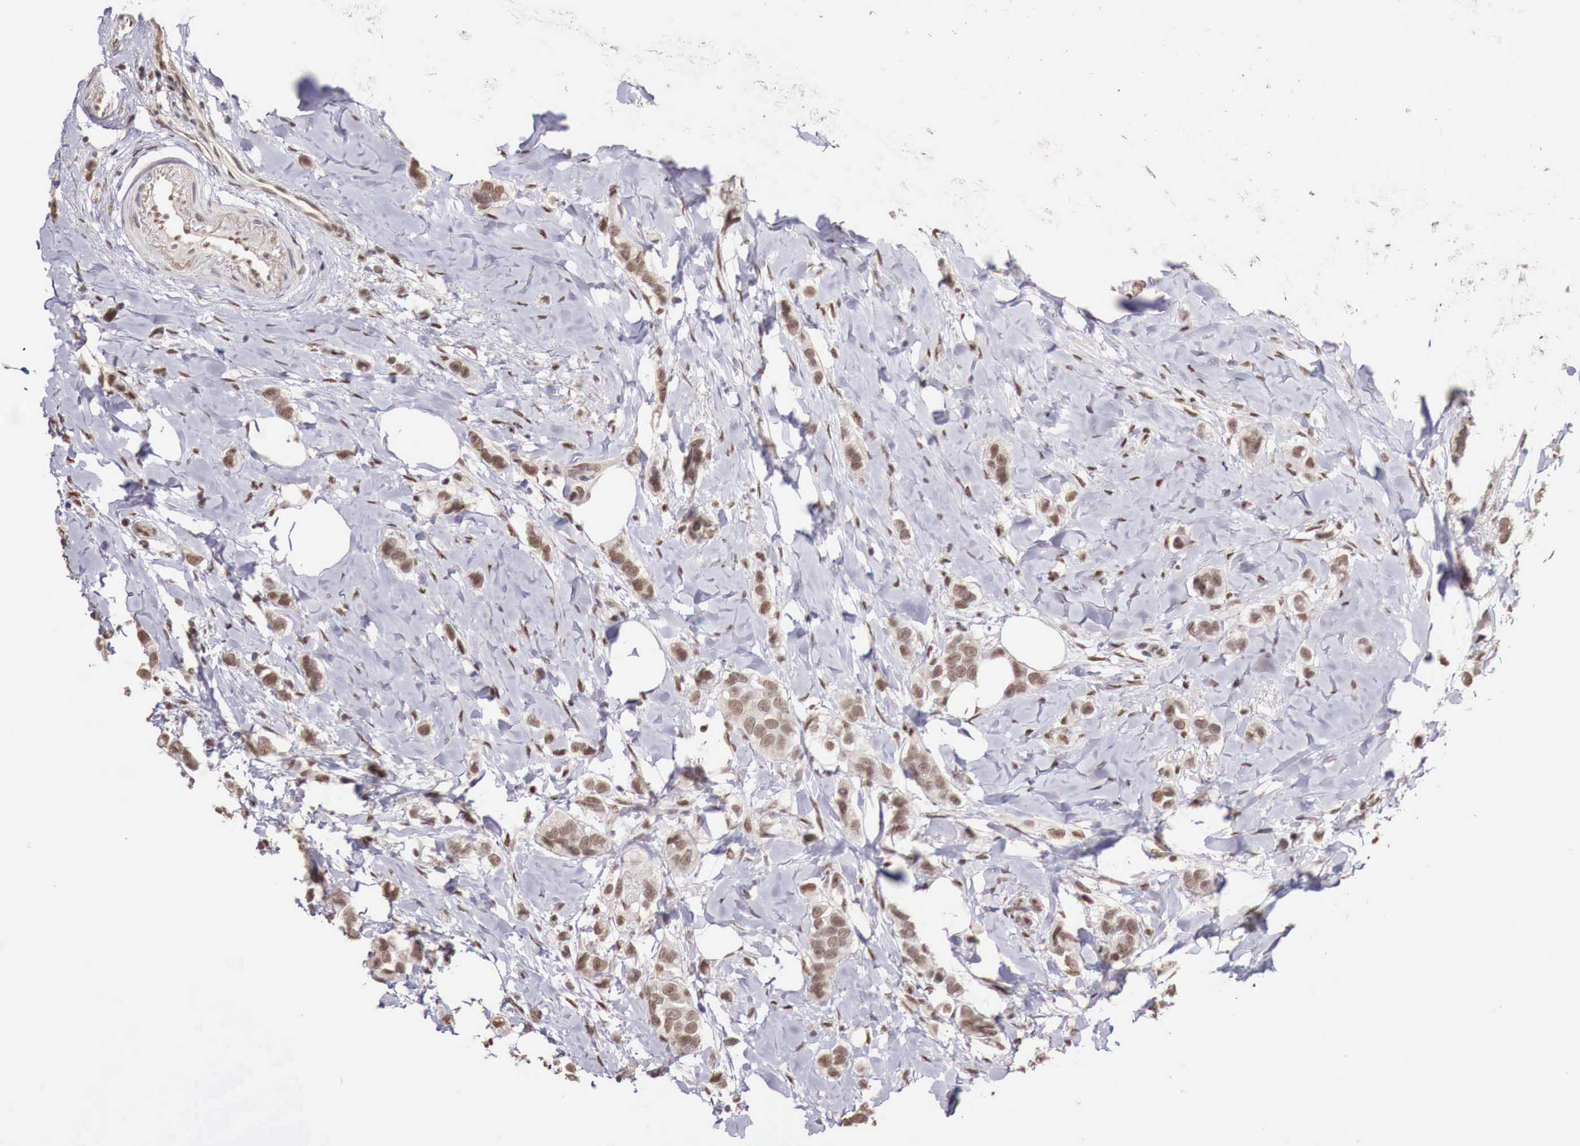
{"staining": {"intensity": "moderate", "quantity": ">75%", "location": "nuclear"}, "tissue": "breast cancer", "cell_type": "Tumor cells", "image_type": "cancer", "snomed": [{"axis": "morphology", "description": "Duct carcinoma"}, {"axis": "topography", "description": "Breast"}], "caption": "Breast infiltrating ductal carcinoma stained with a brown dye exhibits moderate nuclear positive staining in about >75% of tumor cells.", "gene": "FOXP2", "patient": {"sex": "female", "age": 72}}